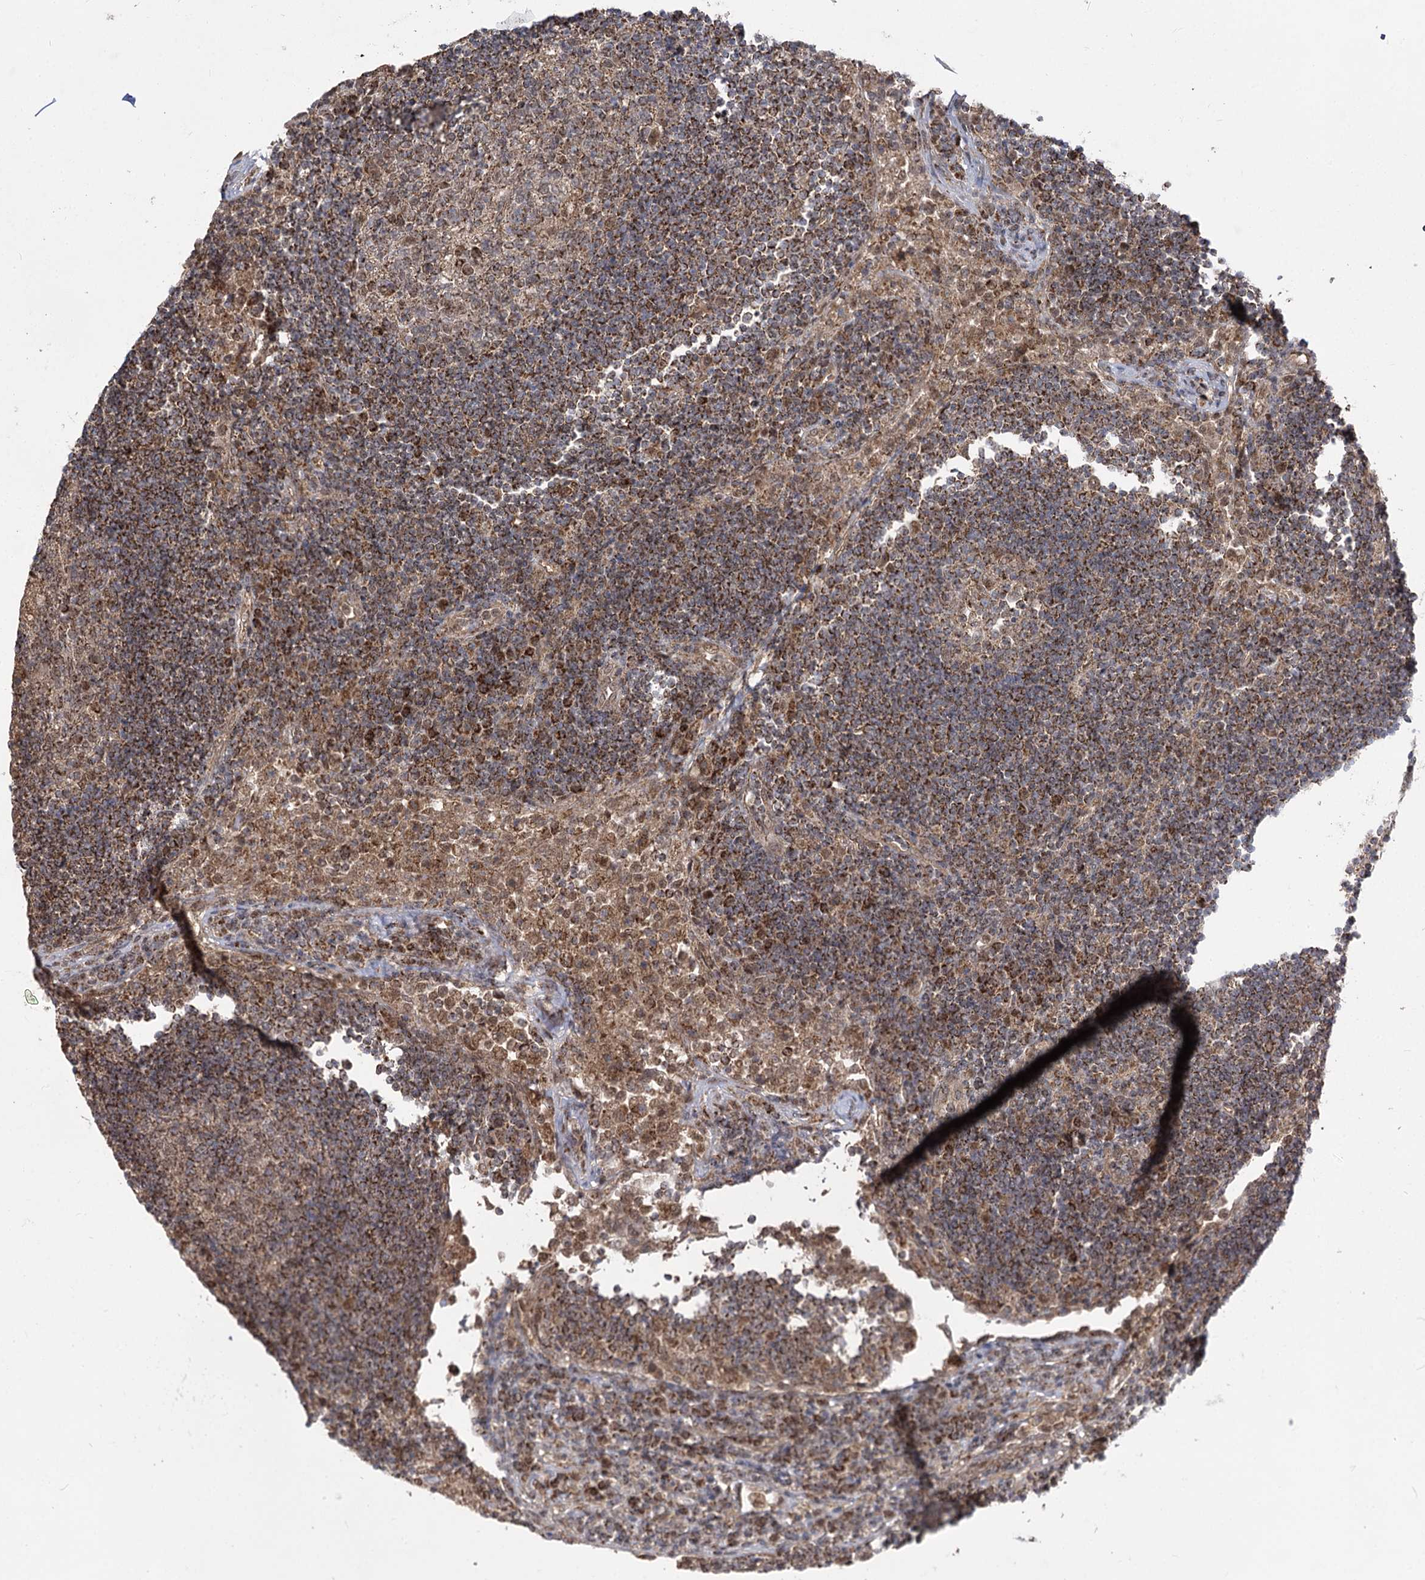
{"staining": {"intensity": "moderate", "quantity": "25%-75%", "location": "cytoplasmic/membranous,nuclear"}, "tissue": "lymph node", "cell_type": "Germinal center cells", "image_type": "normal", "snomed": [{"axis": "morphology", "description": "Normal tissue, NOS"}, {"axis": "topography", "description": "Lymph node"}], "caption": "A medium amount of moderate cytoplasmic/membranous,nuclear staining is seen in approximately 25%-75% of germinal center cells in normal lymph node. (Stains: DAB (3,3'-diaminobenzidine) in brown, nuclei in blue, Microscopy: brightfield microscopy at high magnification).", "gene": "SLC4A1AP", "patient": {"sex": "female", "age": 53}}